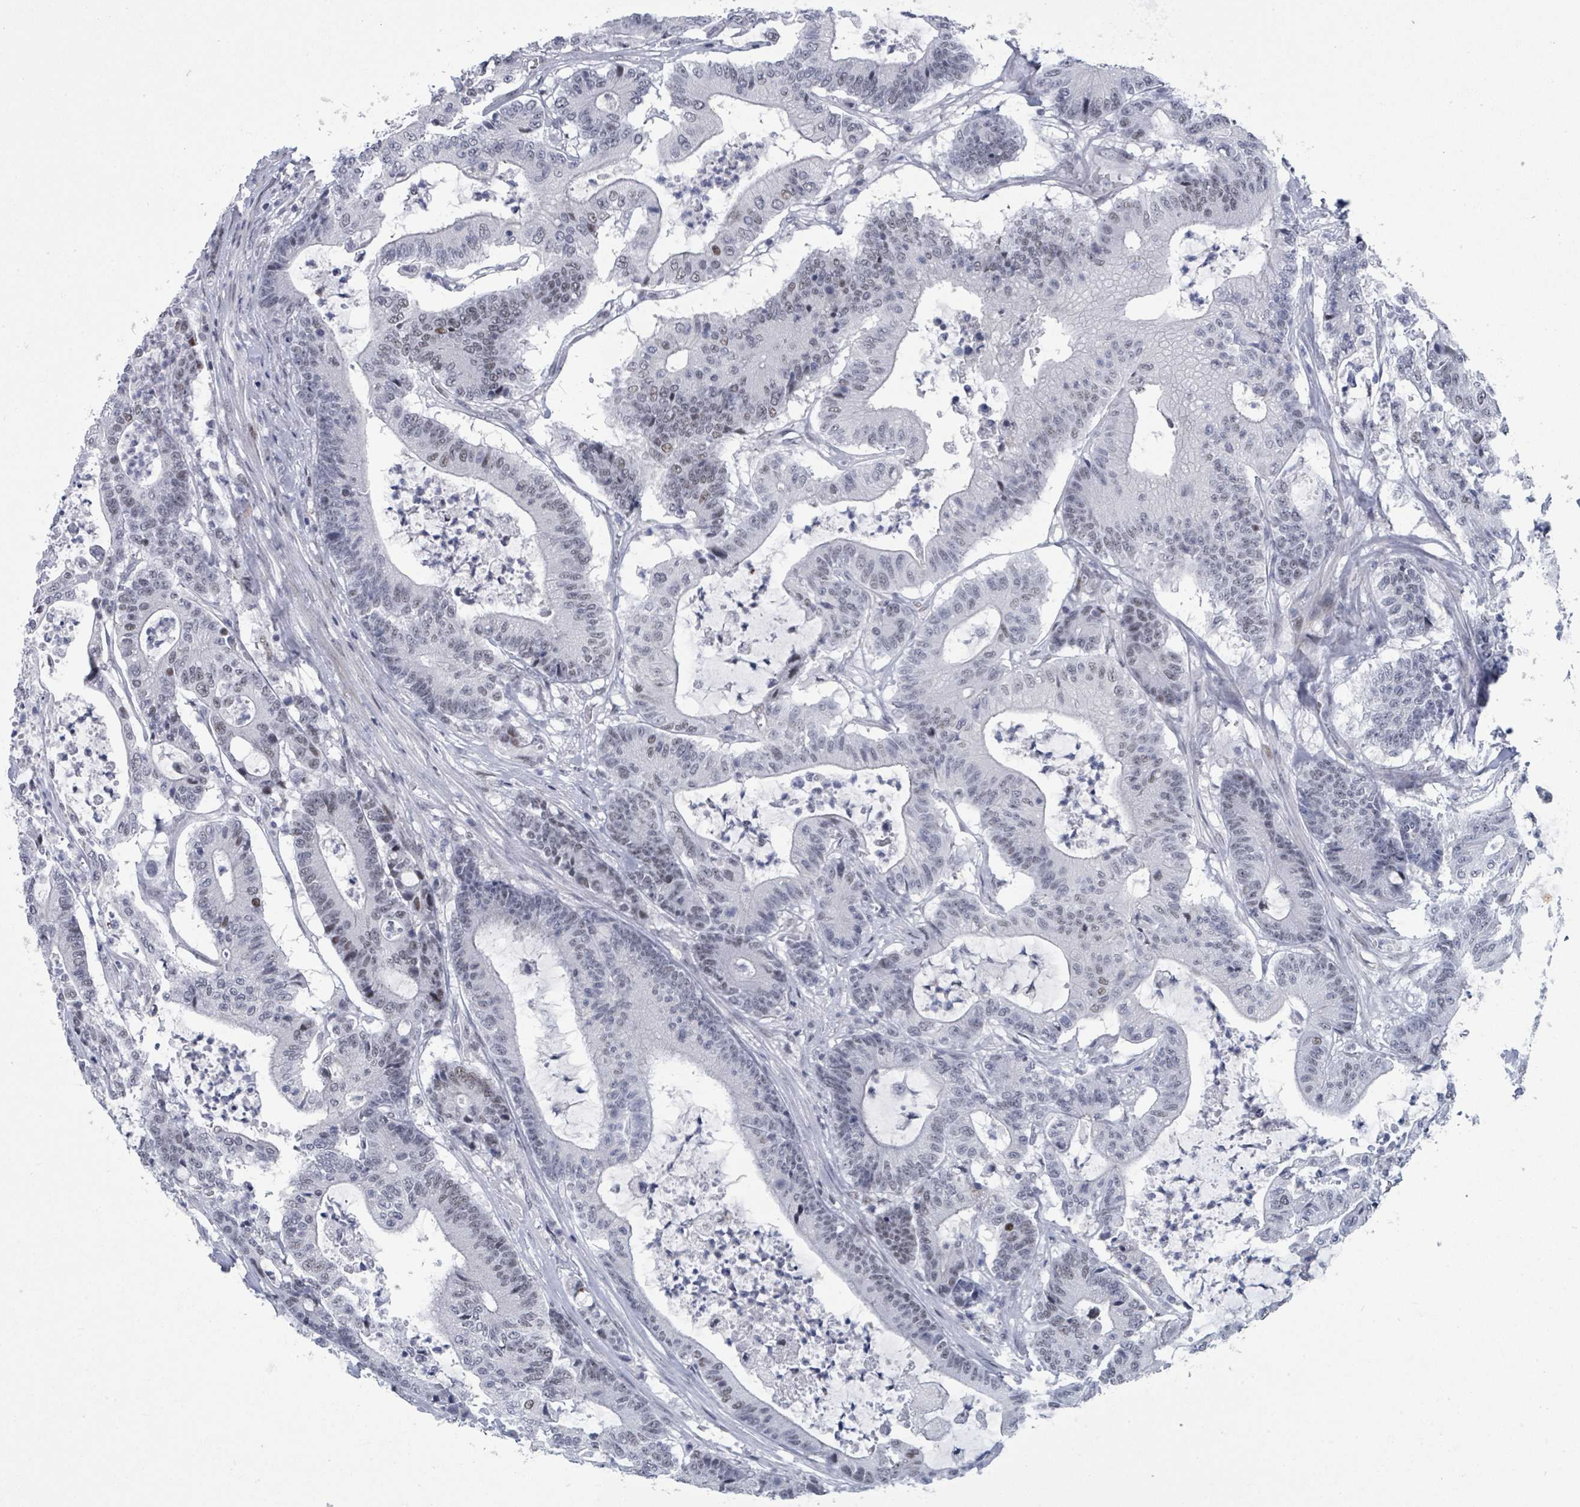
{"staining": {"intensity": "weak", "quantity": "25%-75%", "location": "nuclear"}, "tissue": "colorectal cancer", "cell_type": "Tumor cells", "image_type": "cancer", "snomed": [{"axis": "morphology", "description": "Adenocarcinoma, NOS"}, {"axis": "topography", "description": "Colon"}], "caption": "Immunohistochemical staining of human adenocarcinoma (colorectal) displays low levels of weak nuclear protein expression in about 25%-75% of tumor cells.", "gene": "CT45A5", "patient": {"sex": "female", "age": 84}}